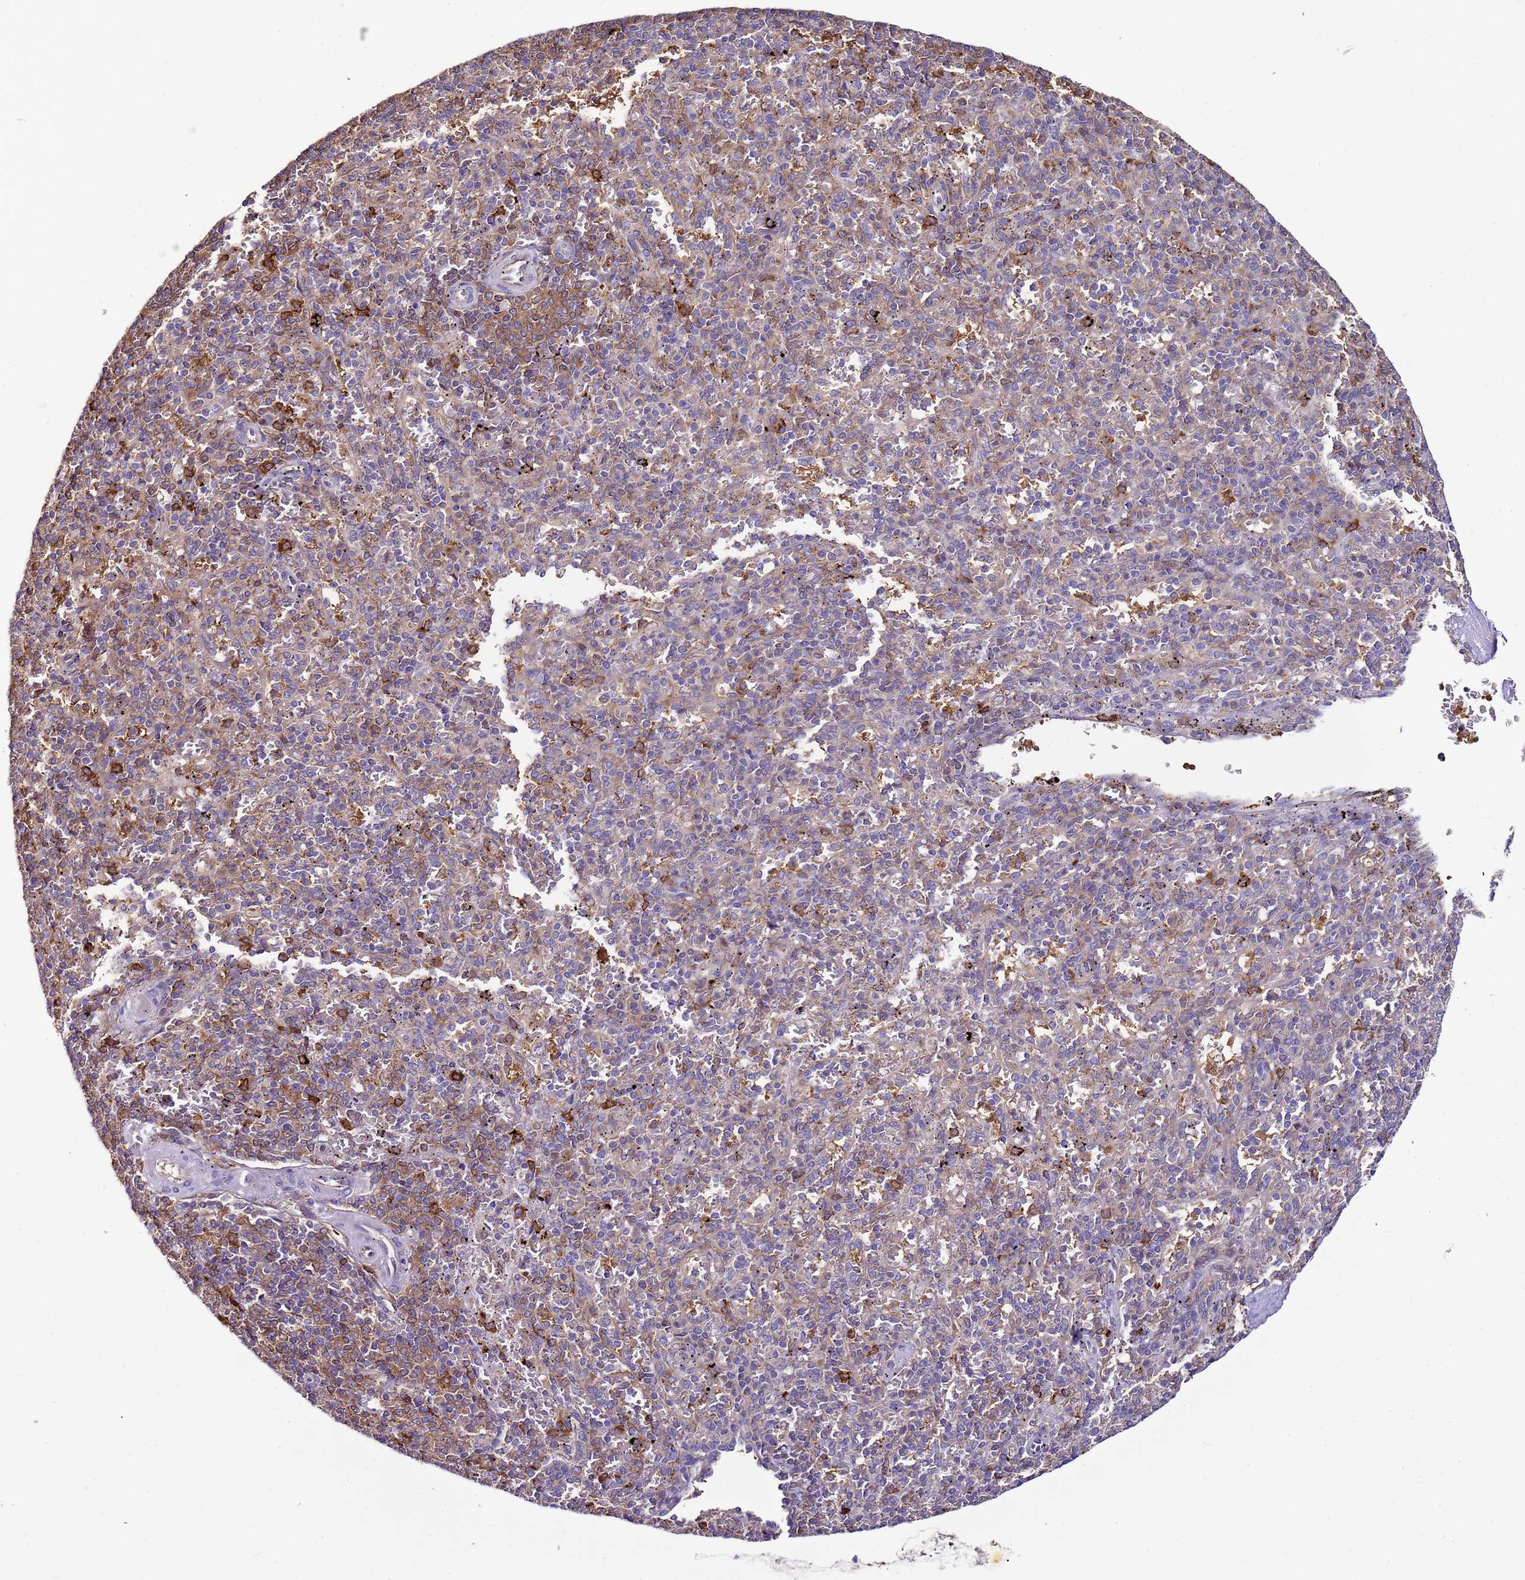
{"staining": {"intensity": "strong", "quantity": "<25%", "location": "cytoplasmic/membranous"}, "tissue": "spleen", "cell_type": "Cells in red pulp", "image_type": "normal", "snomed": [{"axis": "morphology", "description": "Normal tissue, NOS"}, {"axis": "topography", "description": "Spleen"}], "caption": "Immunohistochemical staining of benign human spleen shows <25% levels of strong cytoplasmic/membranous protein staining in approximately <25% of cells in red pulp.", "gene": "ATXN2L", "patient": {"sex": "male", "age": 82}}